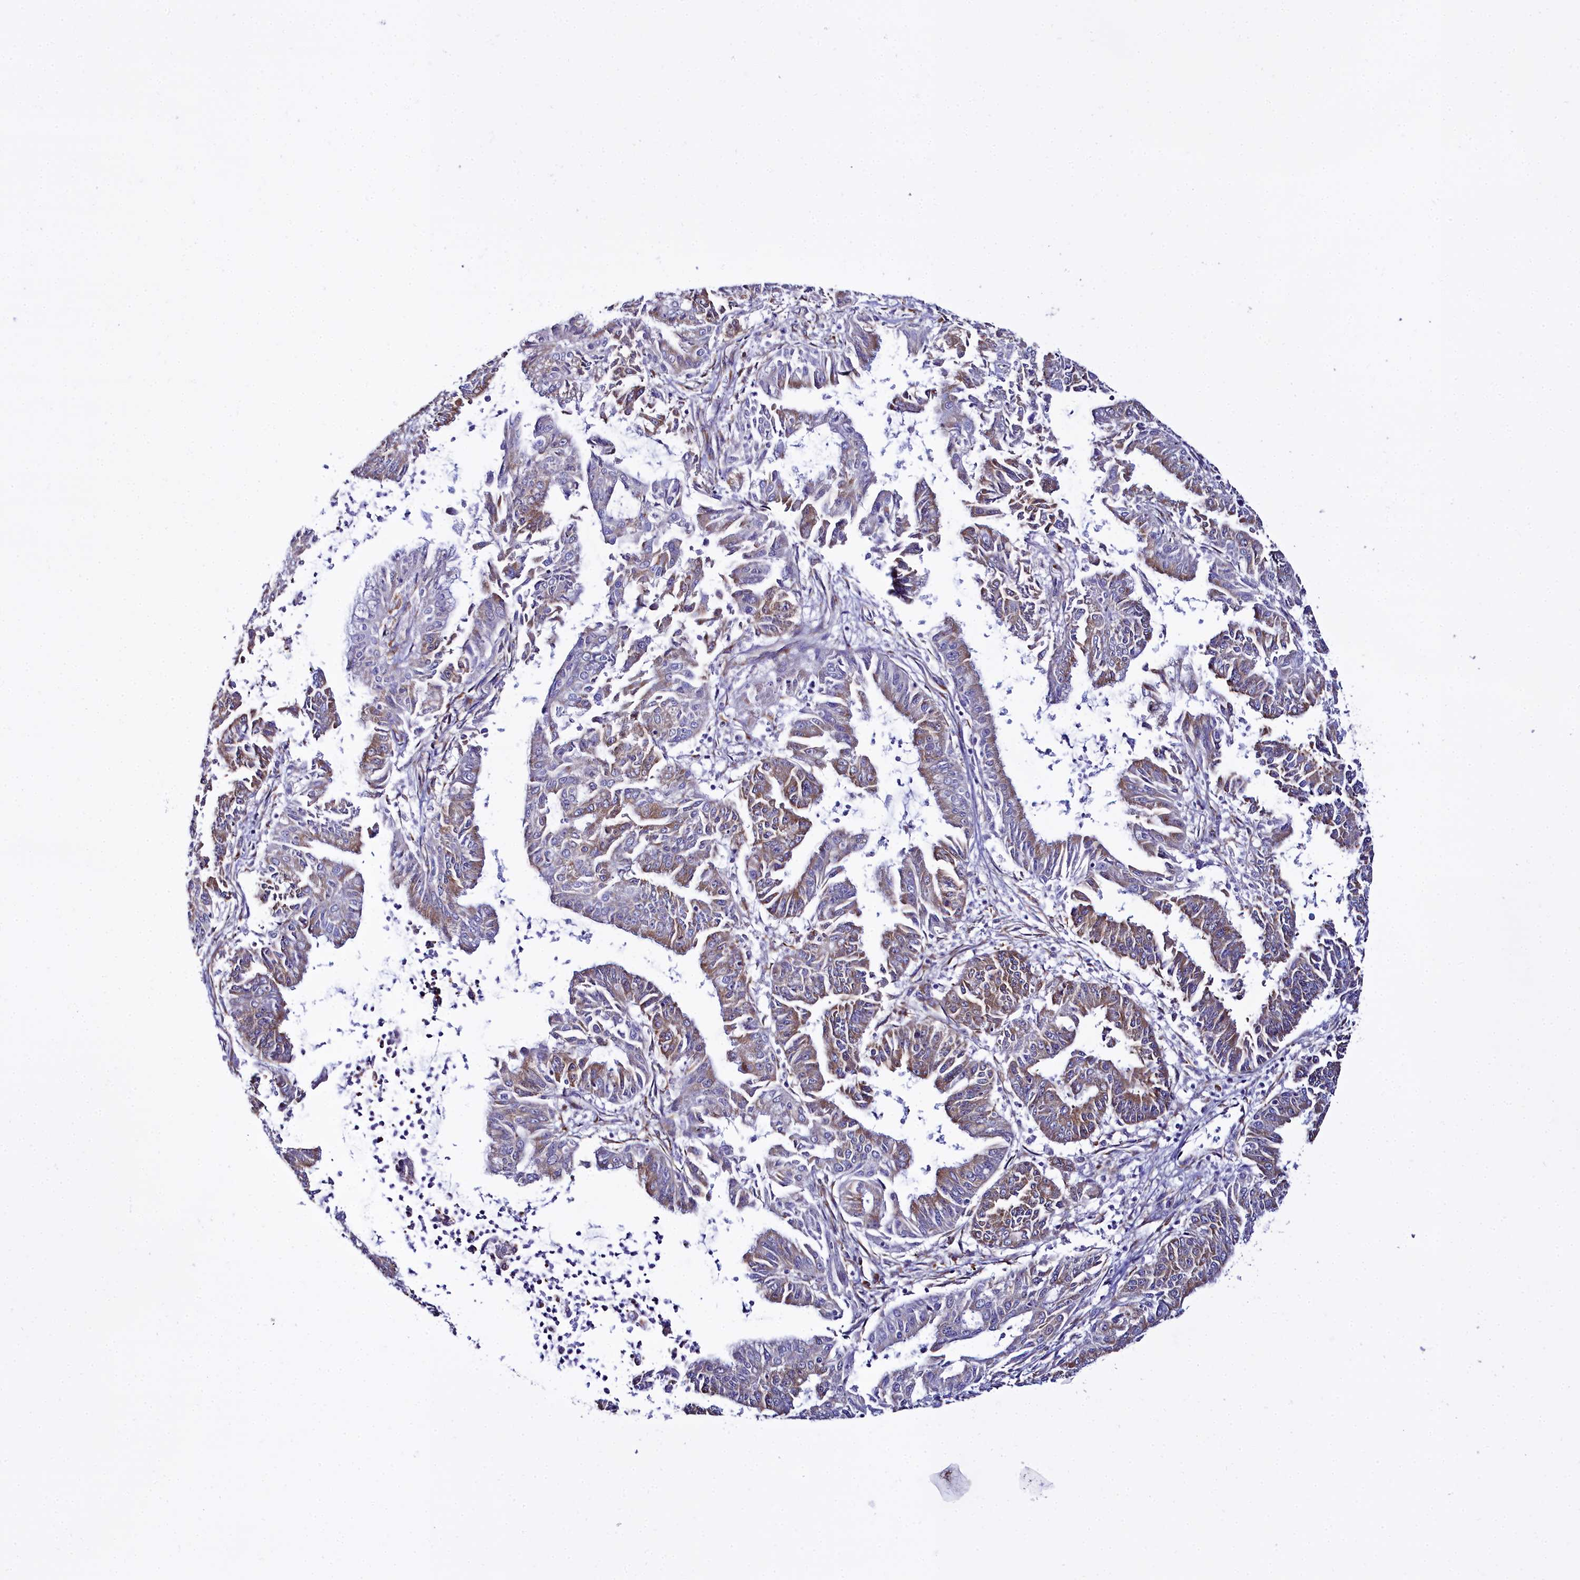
{"staining": {"intensity": "moderate", "quantity": "25%-75%", "location": "cytoplasmic/membranous"}, "tissue": "endometrial cancer", "cell_type": "Tumor cells", "image_type": "cancer", "snomed": [{"axis": "morphology", "description": "Adenocarcinoma, NOS"}, {"axis": "topography", "description": "Endometrium"}], "caption": "The immunohistochemical stain labels moderate cytoplasmic/membranous expression in tumor cells of endometrial adenocarcinoma tissue.", "gene": "TXNDC5", "patient": {"sex": "female", "age": 73}}